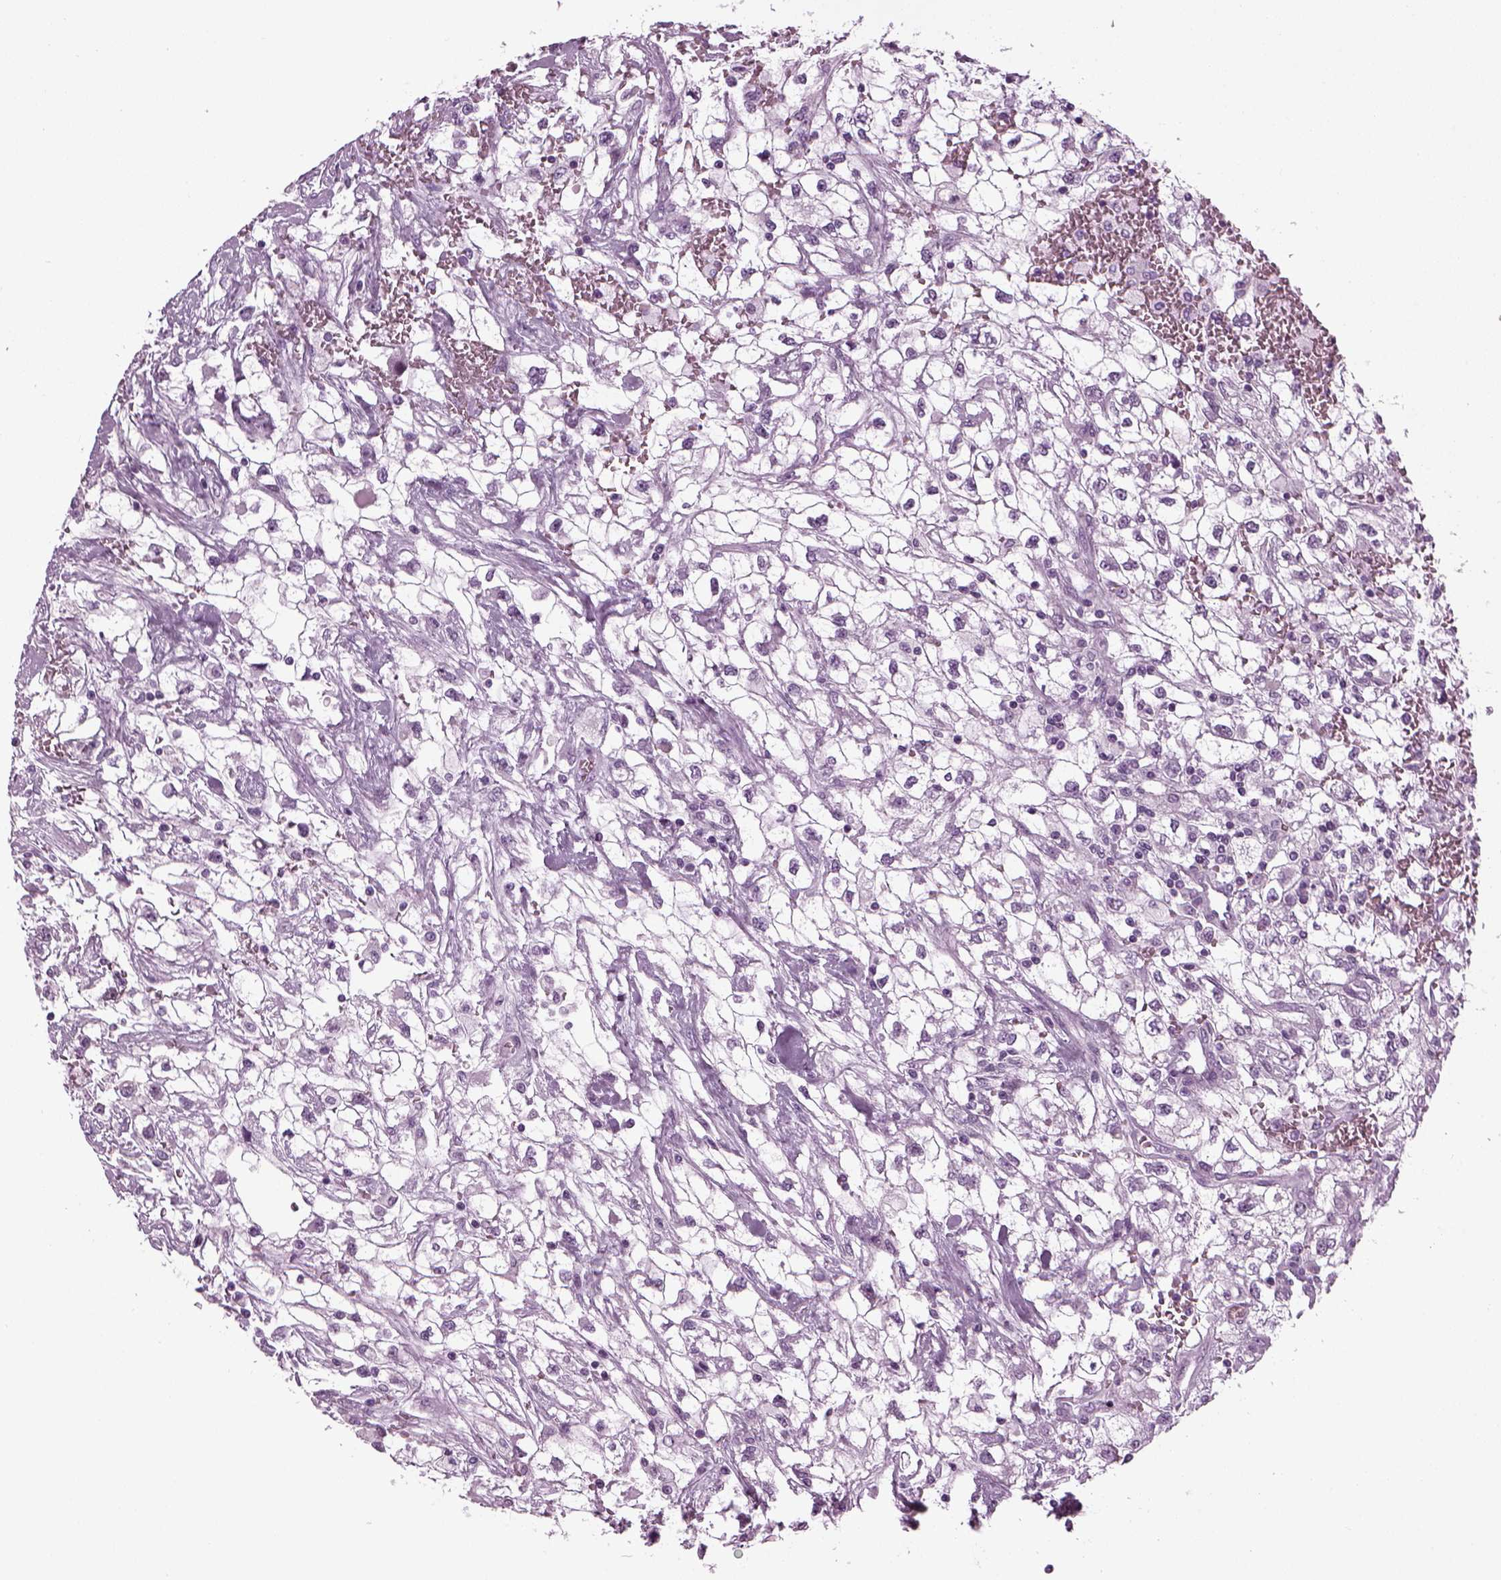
{"staining": {"intensity": "negative", "quantity": "none", "location": "none"}, "tissue": "renal cancer", "cell_type": "Tumor cells", "image_type": "cancer", "snomed": [{"axis": "morphology", "description": "Adenocarcinoma, NOS"}, {"axis": "topography", "description": "Kidney"}], "caption": "Tumor cells are negative for protein expression in human renal cancer (adenocarcinoma). (DAB (3,3'-diaminobenzidine) immunohistochemistry, high magnification).", "gene": "FAM24A", "patient": {"sex": "male", "age": 59}}